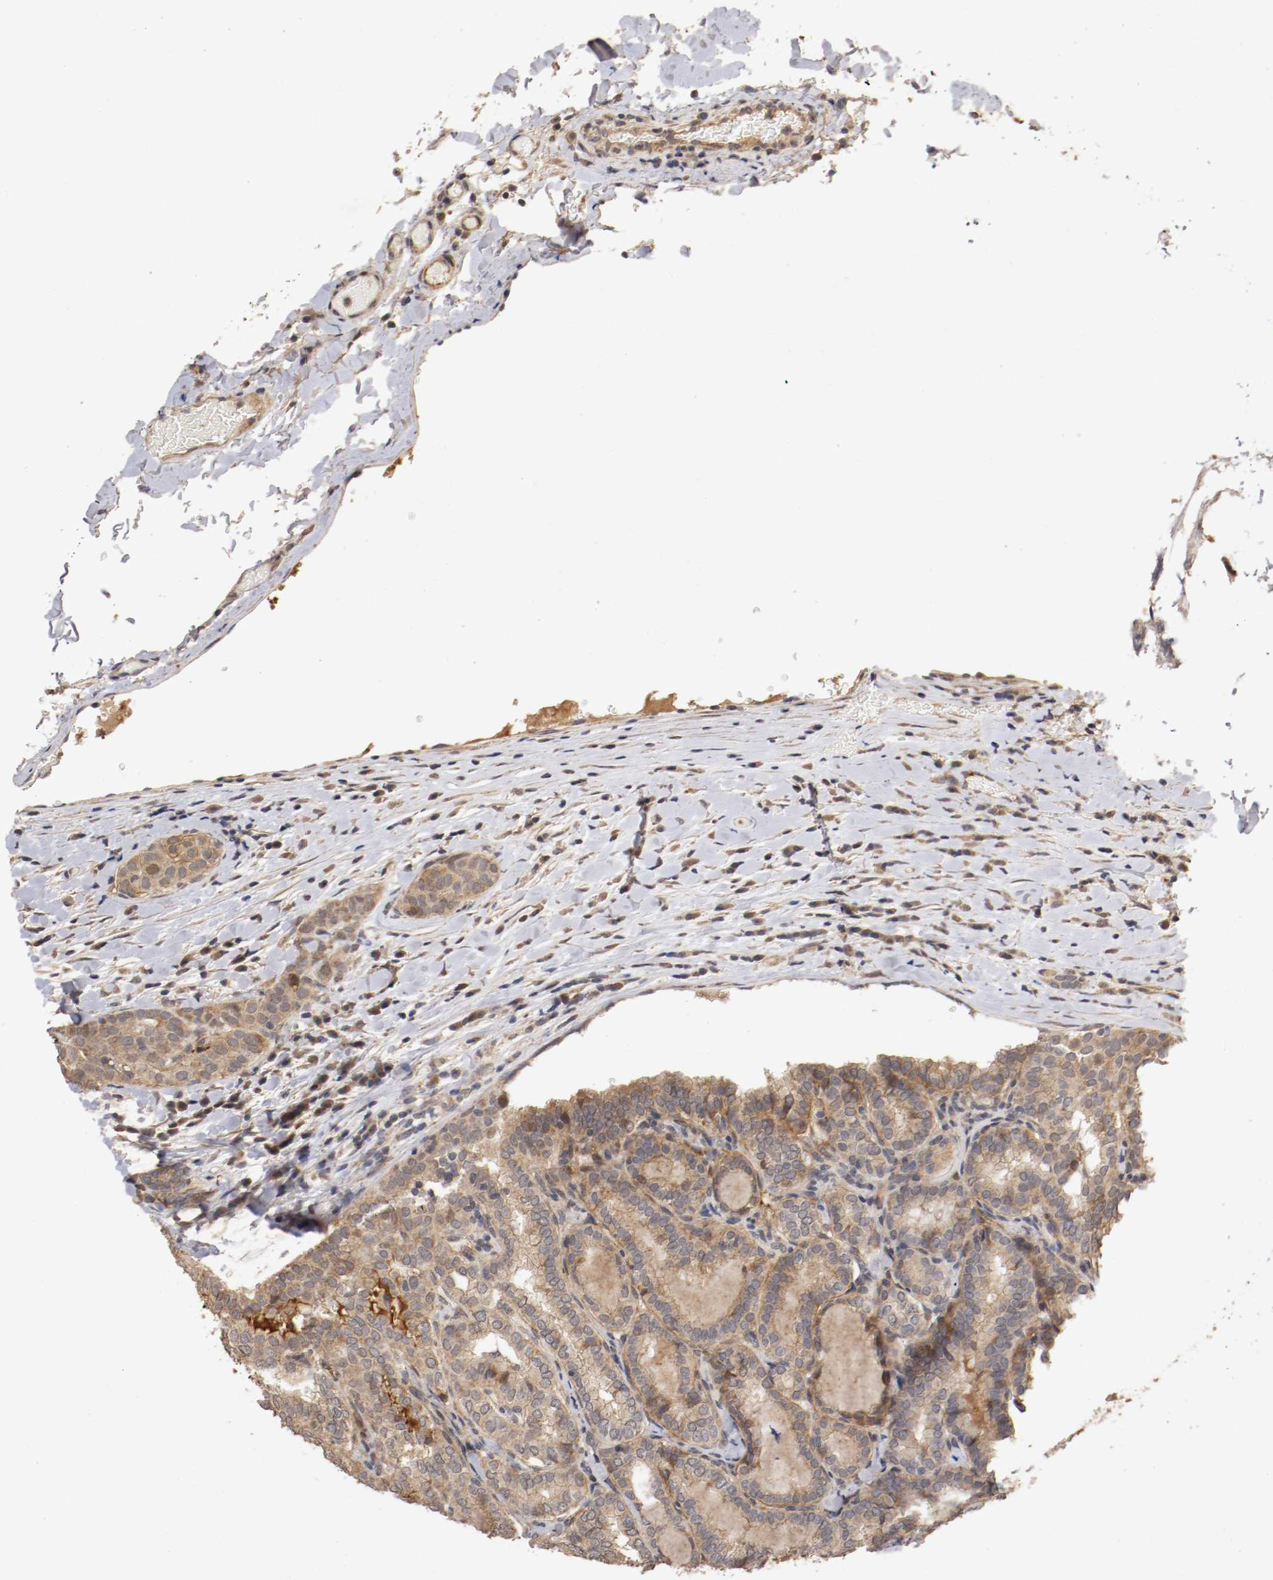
{"staining": {"intensity": "moderate", "quantity": ">75%", "location": "cytoplasmic/membranous"}, "tissue": "thyroid cancer", "cell_type": "Tumor cells", "image_type": "cancer", "snomed": [{"axis": "morphology", "description": "Papillary adenocarcinoma, NOS"}, {"axis": "topography", "description": "Thyroid gland"}], "caption": "Moderate cytoplasmic/membranous protein staining is appreciated in about >75% of tumor cells in papillary adenocarcinoma (thyroid). The protein of interest is stained brown, and the nuclei are stained in blue (DAB IHC with brightfield microscopy, high magnification).", "gene": "TNFRSF1B", "patient": {"sex": "female", "age": 30}}